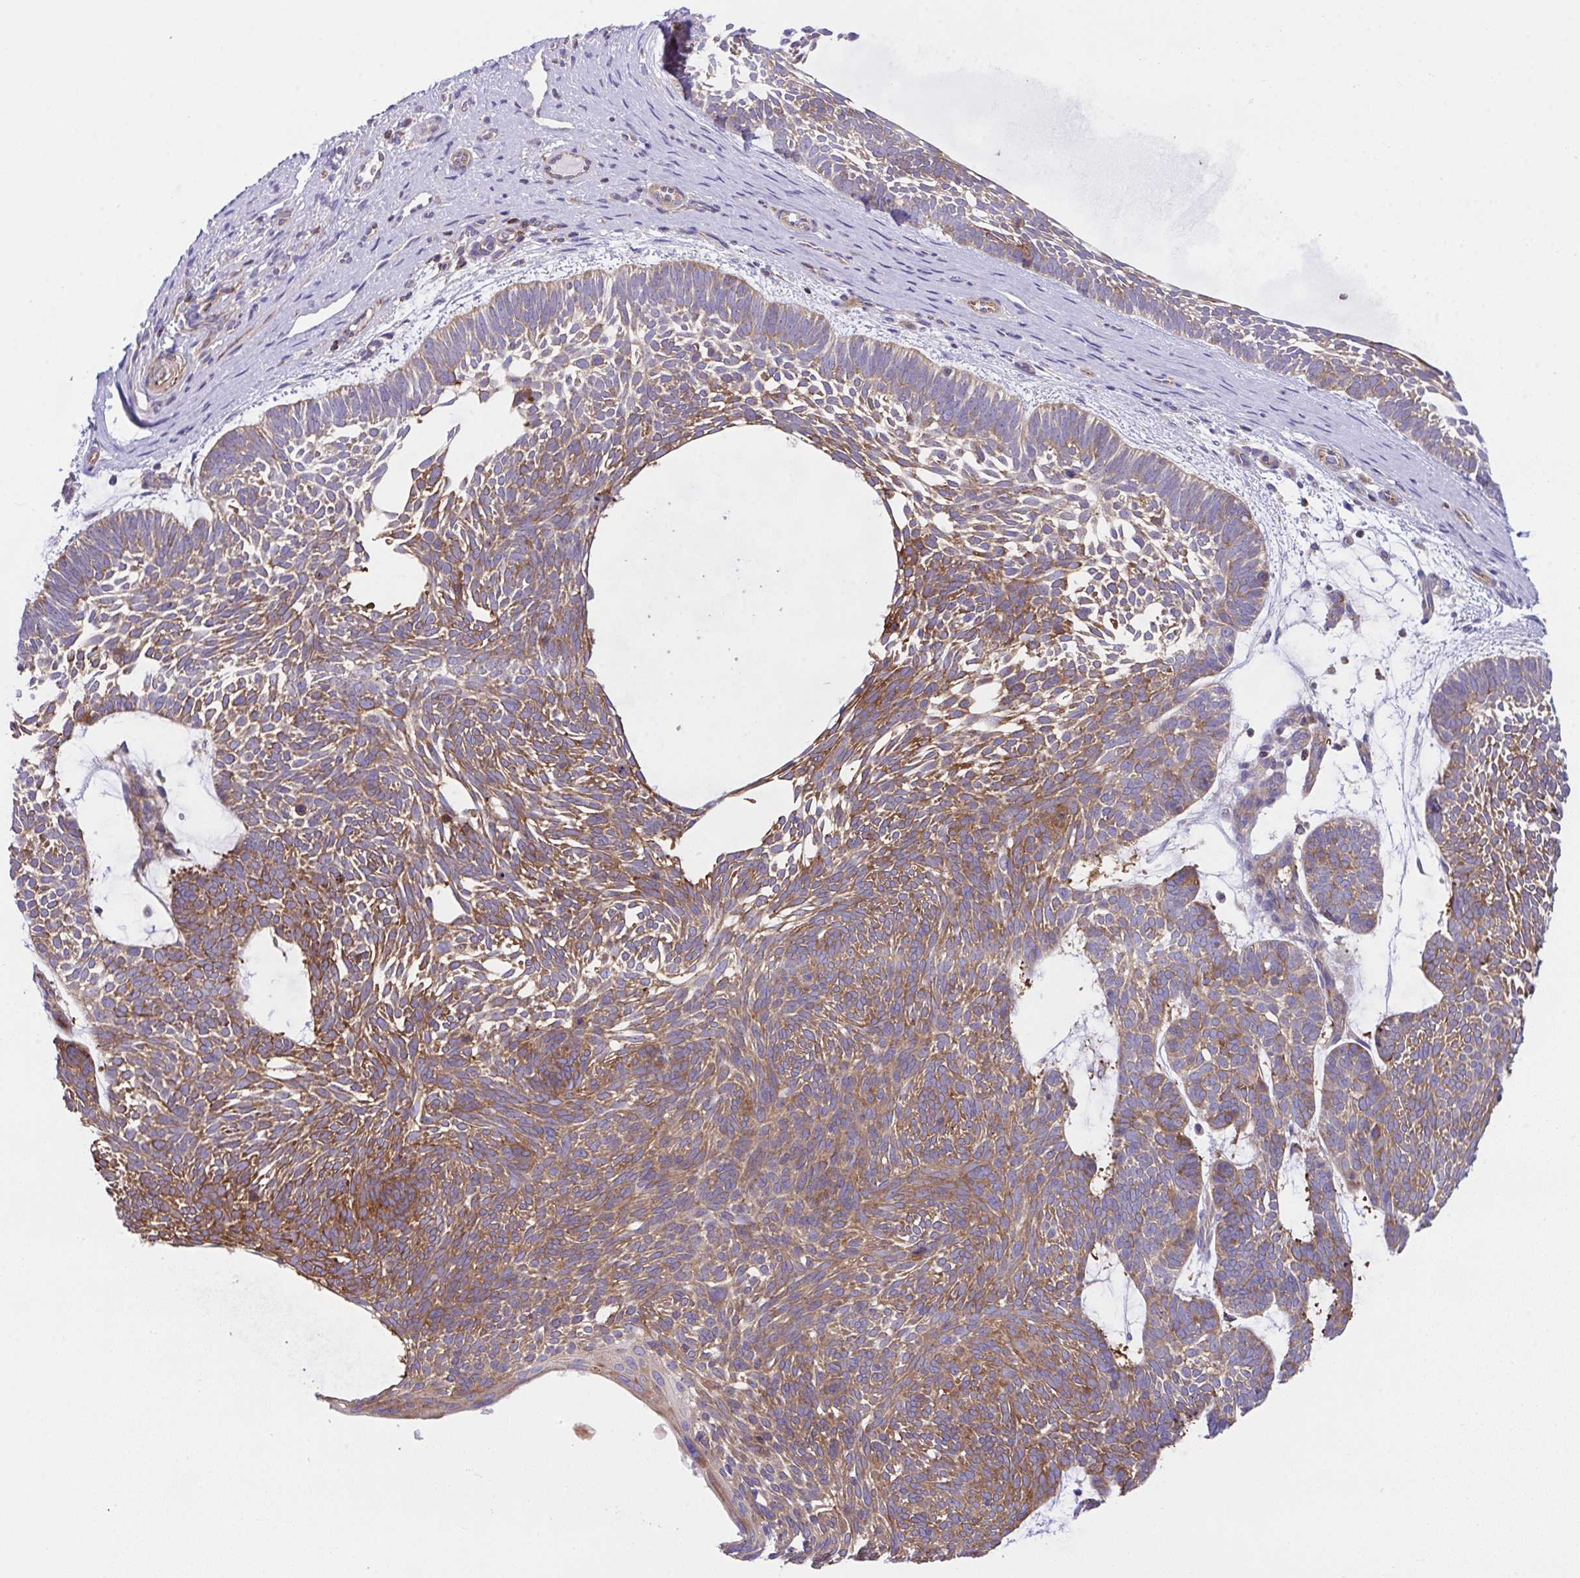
{"staining": {"intensity": "moderate", "quantity": ">75%", "location": "cytoplasmic/membranous"}, "tissue": "skin cancer", "cell_type": "Tumor cells", "image_type": "cancer", "snomed": [{"axis": "morphology", "description": "Basal cell carcinoma"}, {"axis": "topography", "description": "Skin"}, {"axis": "topography", "description": "Skin of face"}], "caption": "Tumor cells demonstrate medium levels of moderate cytoplasmic/membranous staining in about >75% of cells in basal cell carcinoma (skin).", "gene": "PPIH", "patient": {"sex": "male", "age": 83}}